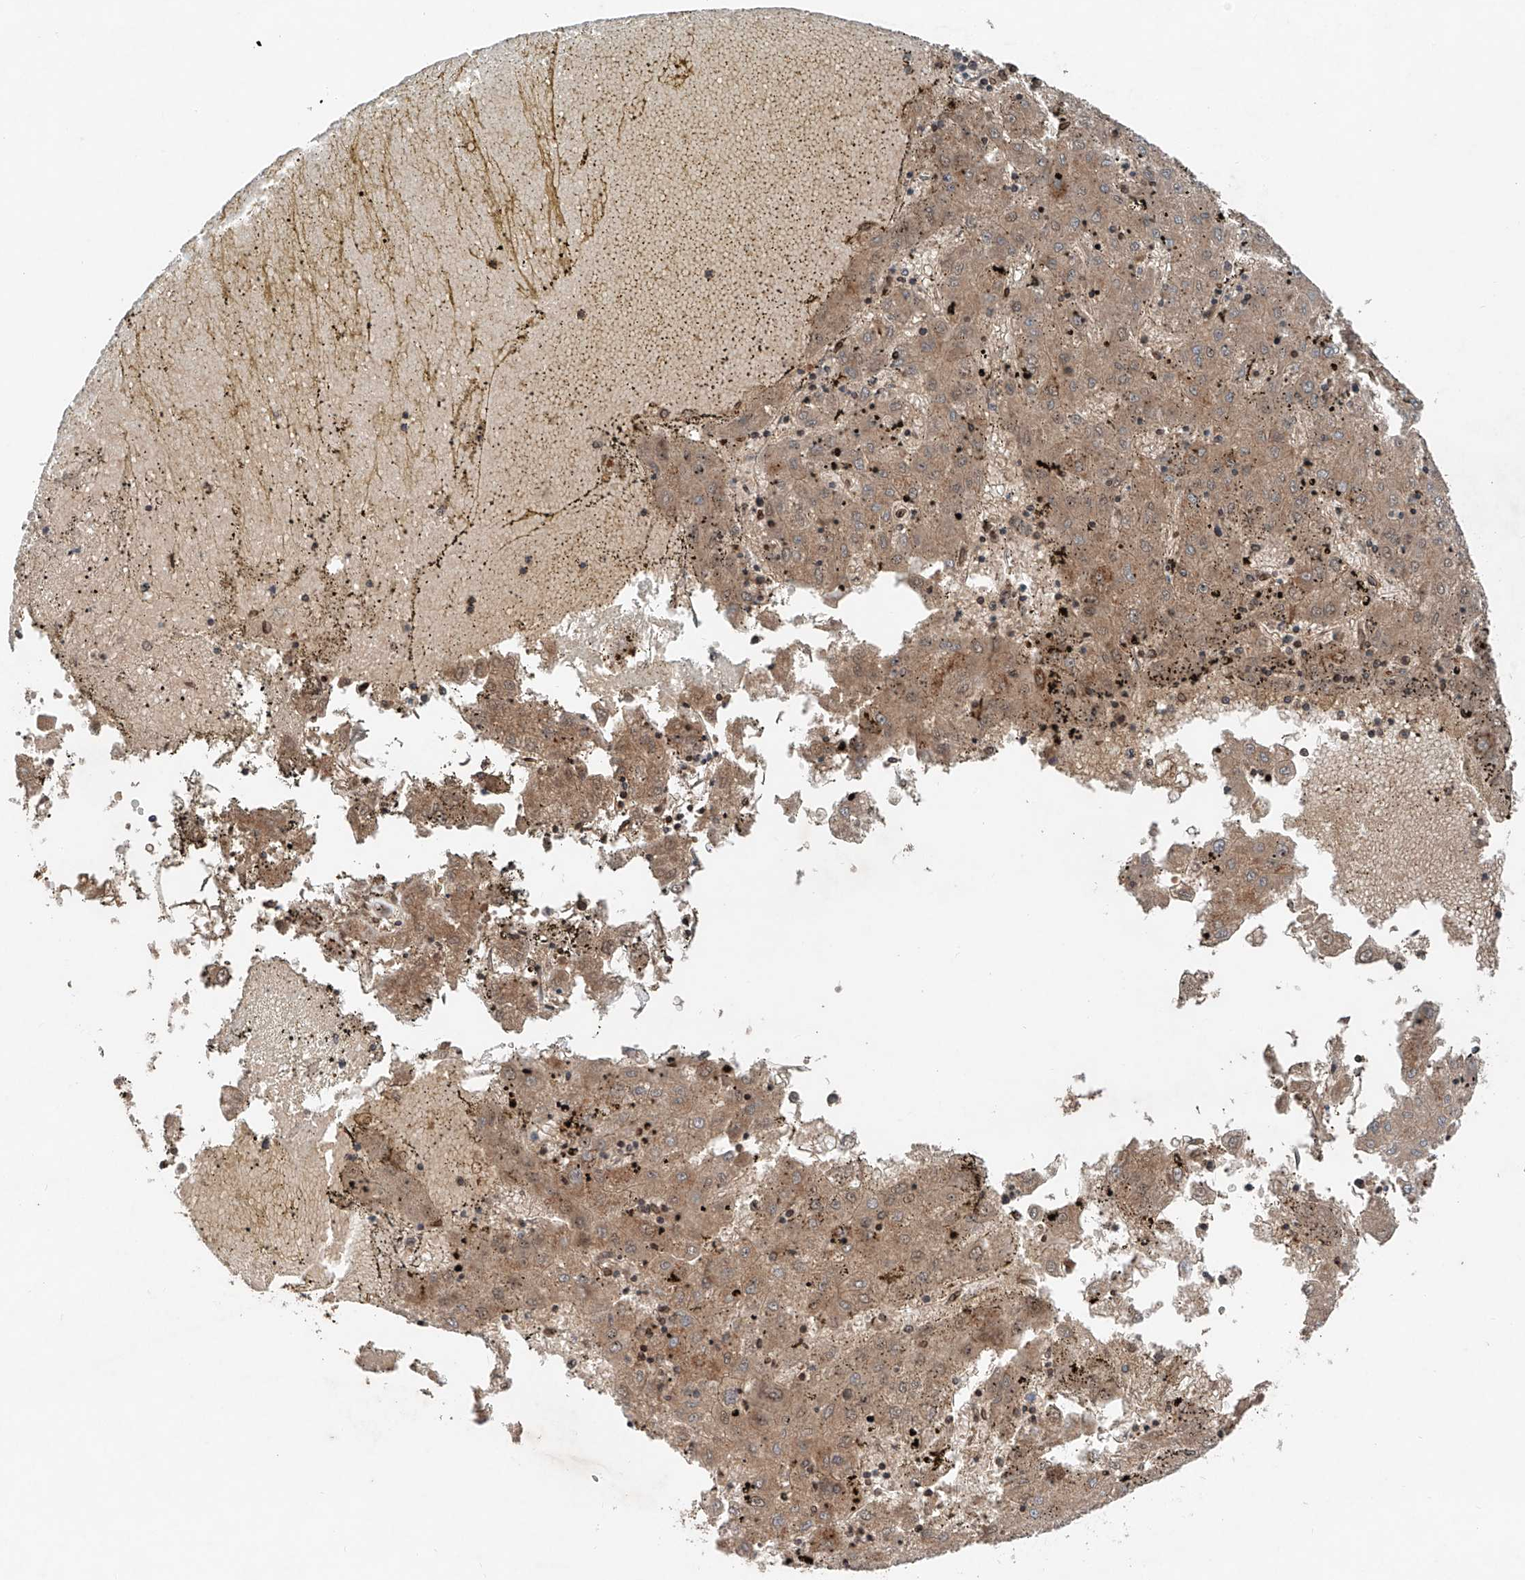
{"staining": {"intensity": "moderate", "quantity": ">75%", "location": "cytoplasmic/membranous"}, "tissue": "liver cancer", "cell_type": "Tumor cells", "image_type": "cancer", "snomed": [{"axis": "morphology", "description": "Carcinoma, Hepatocellular, NOS"}, {"axis": "topography", "description": "Liver"}], "caption": "Liver hepatocellular carcinoma was stained to show a protein in brown. There is medium levels of moderate cytoplasmic/membranous expression in about >75% of tumor cells.", "gene": "IER5", "patient": {"sex": "male", "age": 72}}